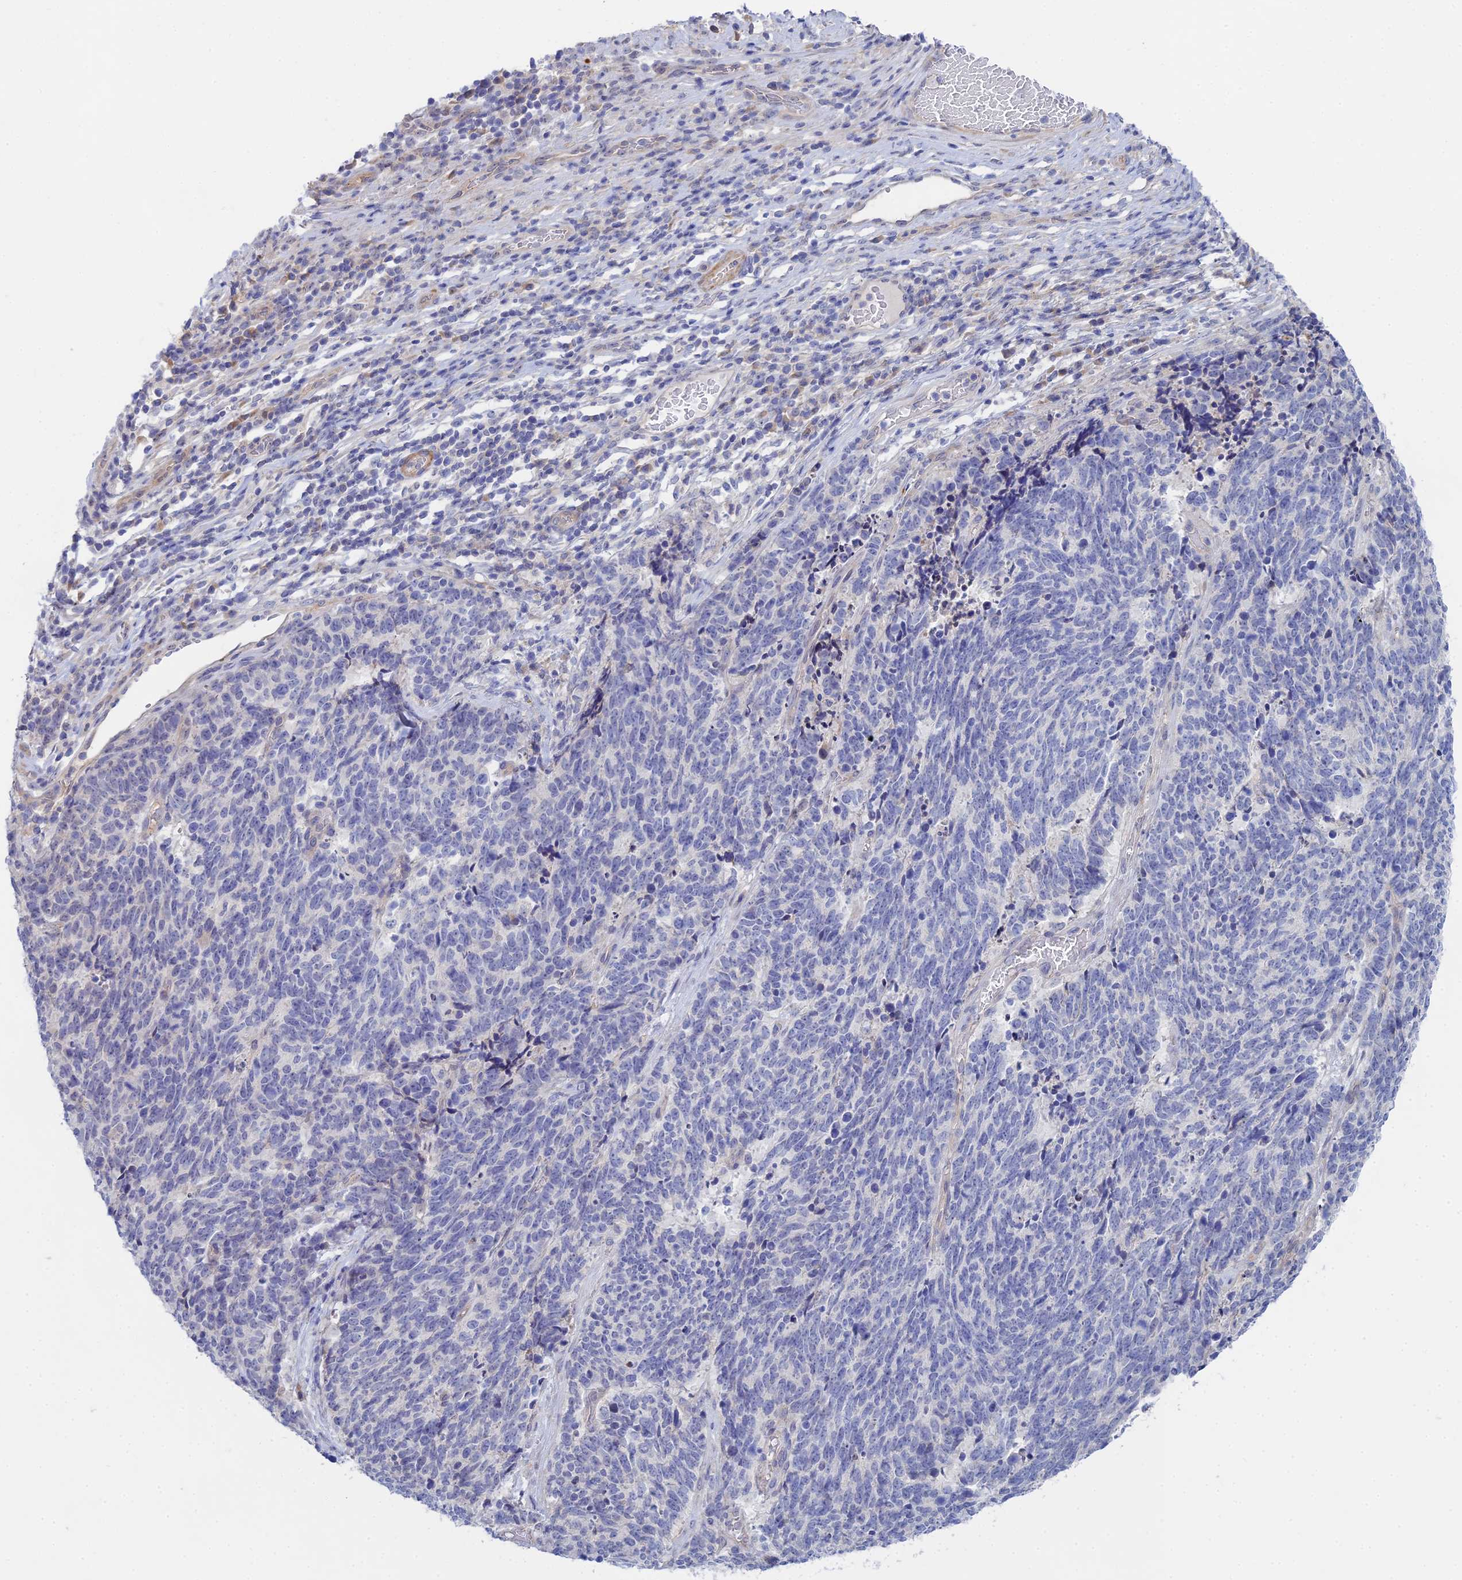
{"staining": {"intensity": "negative", "quantity": "none", "location": "none"}, "tissue": "cervical cancer", "cell_type": "Tumor cells", "image_type": "cancer", "snomed": [{"axis": "morphology", "description": "Squamous cell carcinoma, NOS"}, {"axis": "topography", "description": "Cervix"}], "caption": "This is a micrograph of IHC staining of squamous cell carcinoma (cervical), which shows no staining in tumor cells.", "gene": "DNAH14", "patient": {"sex": "female", "age": 29}}